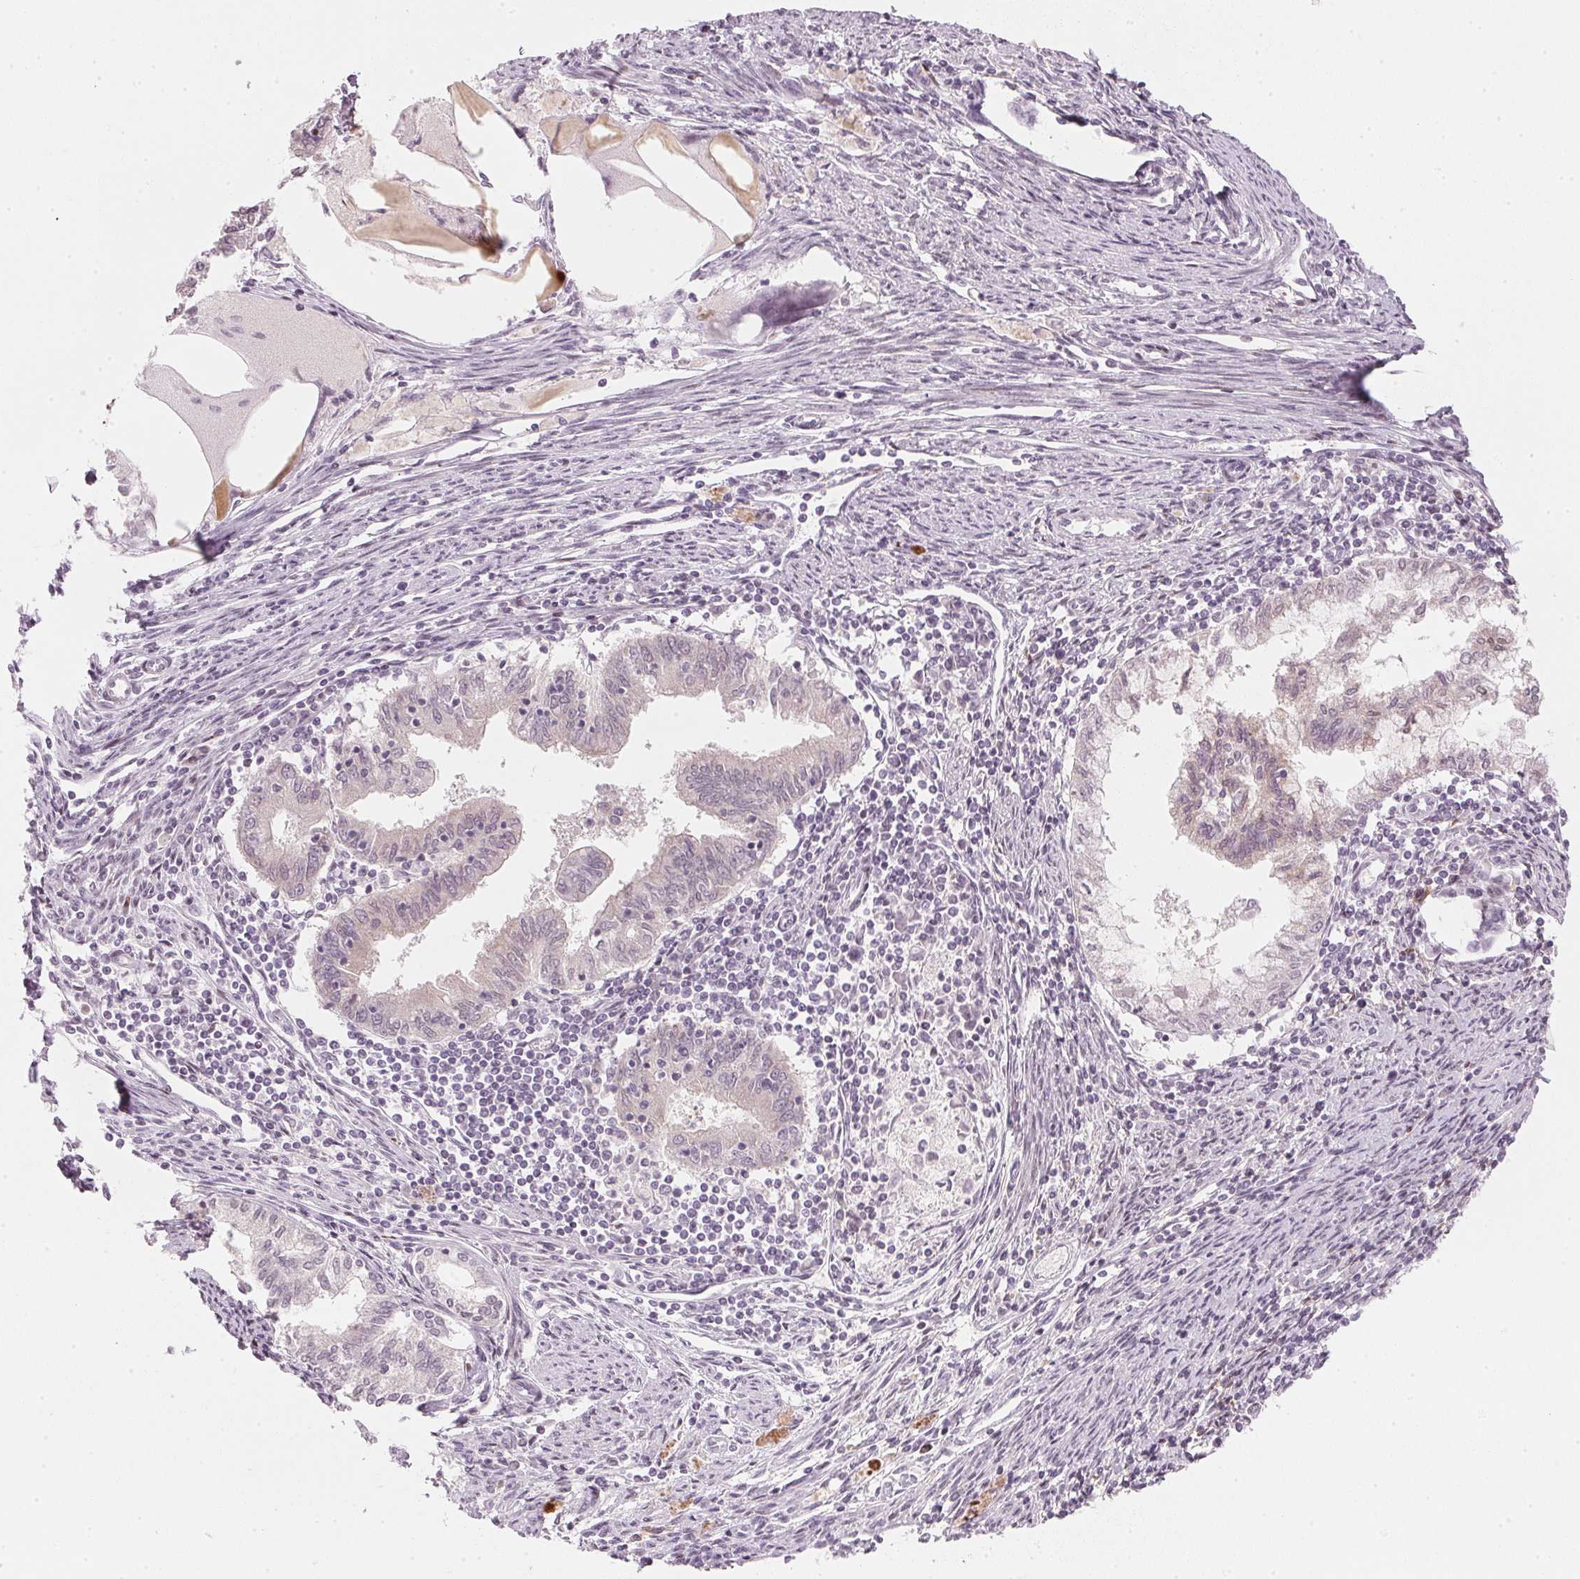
{"staining": {"intensity": "negative", "quantity": "none", "location": "none"}, "tissue": "endometrial cancer", "cell_type": "Tumor cells", "image_type": "cancer", "snomed": [{"axis": "morphology", "description": "Adenocarcinoma, NOS"}, {"axis": "topography", "description": "Endometrium"}], "caption": "Adenocarcinoma (endometrial) was stained to show a protein in brown. There is no significant positivity in tumor cells. Brightfield microscopy of IHC stained with DAB (3,3'-diaminobenzidine) (brown) and hematoxylin (blue), captured at high magnification.", "gene": "SFRP4", "patient": {"sex": "female", "age": 79}}